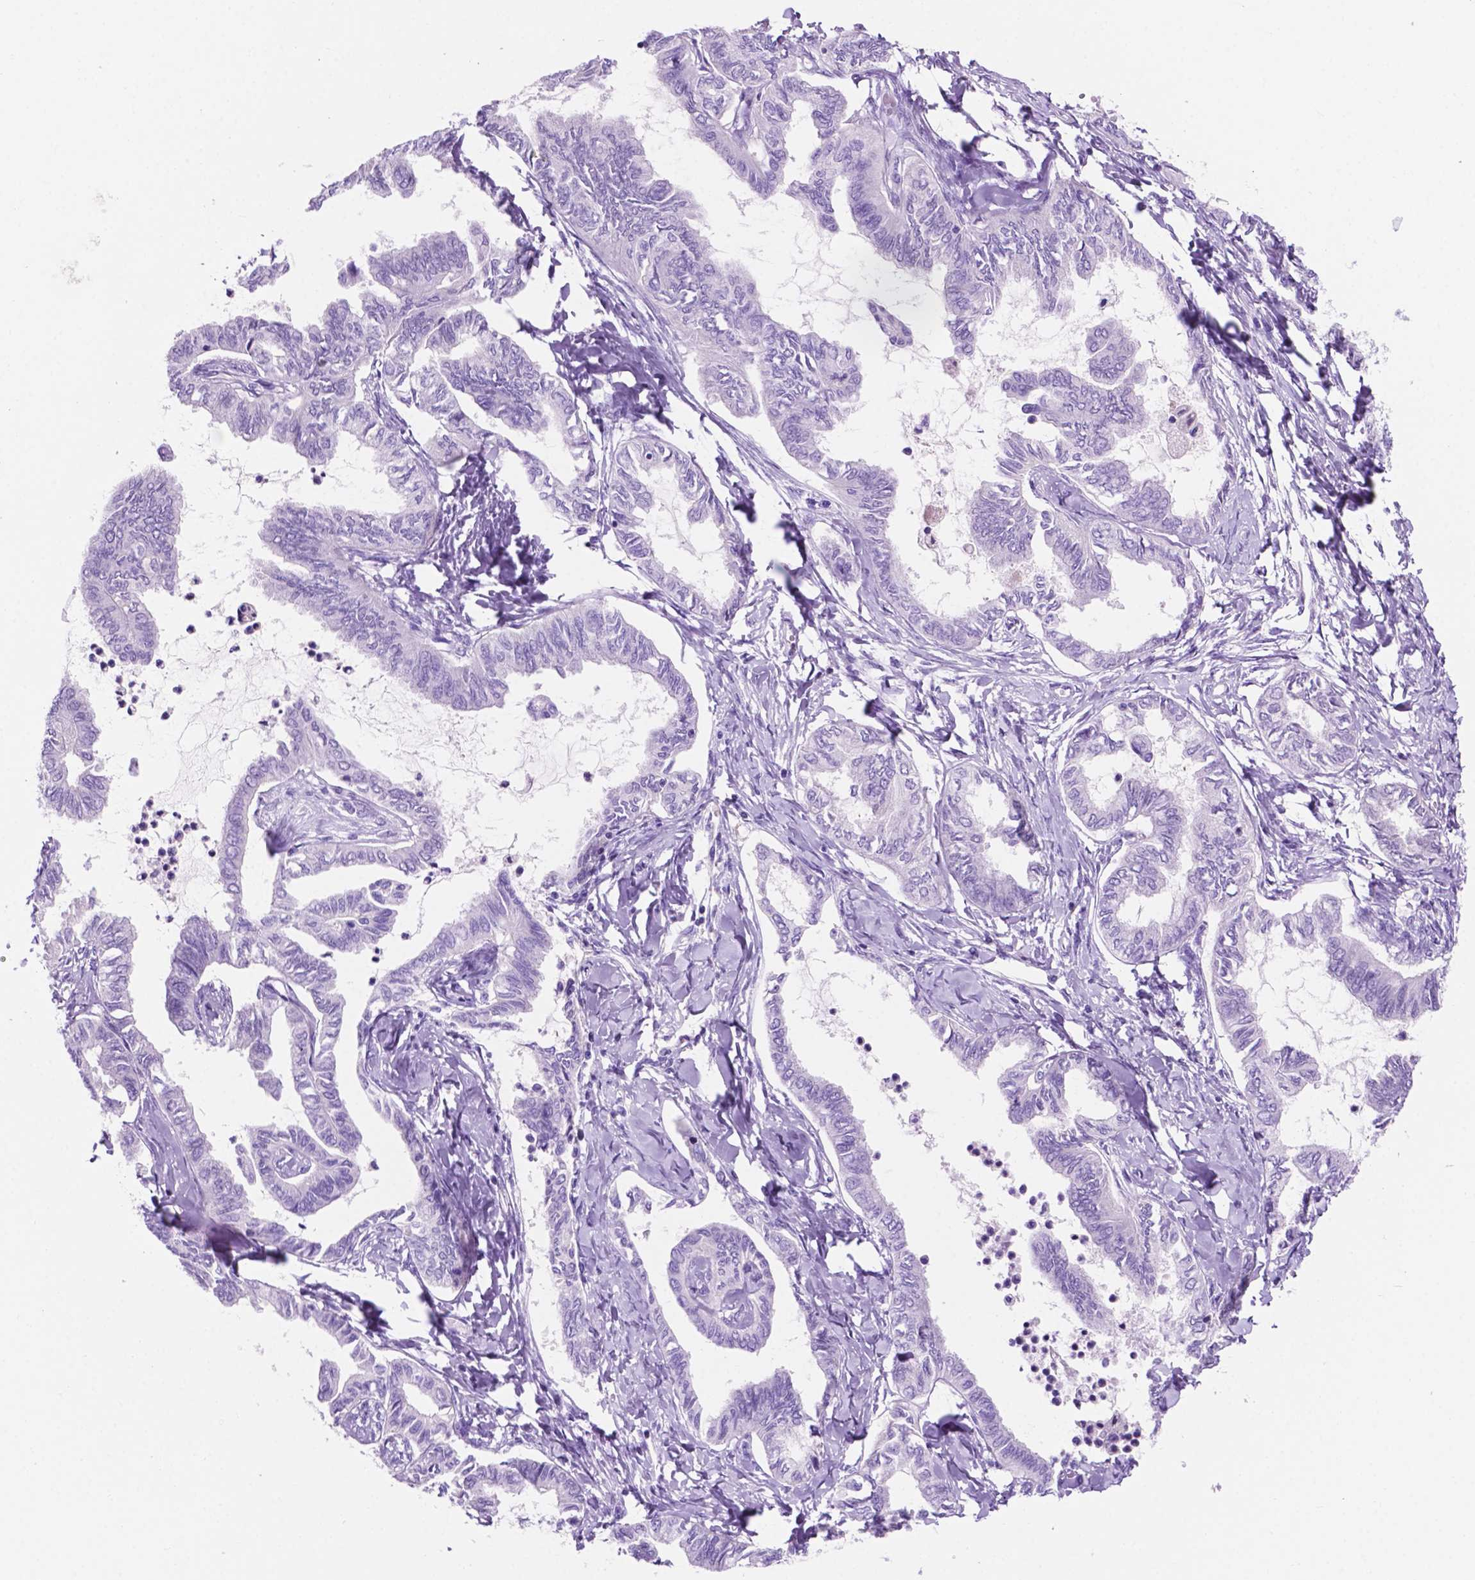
{"staining": {"intensity": "negative", "quantity": "none", "location": "none"}, "tissue": "ovarian cancer", "cell_type": "Tumor cells", "image_type": "cancer", "snomed": [{"axis": "morphology", "description": "Carcinoma, endometroid"}, {"axis": "topography", "description": "Ovary"}], "caption": "DAB (3,3'-diaminobenzidine) immunohistochemical staining of ovarian endometroid carcinoma reveals no significant positivity in tumor cells. Brightfield microscopy of immunohistochemistry stained with DAB (3,3'-diaminobenzidine) (brown) and hematoxylin (blue), captured at high magnification.", "gene": "IGFN1", "patient": {"sex": "female", "age": 70}}